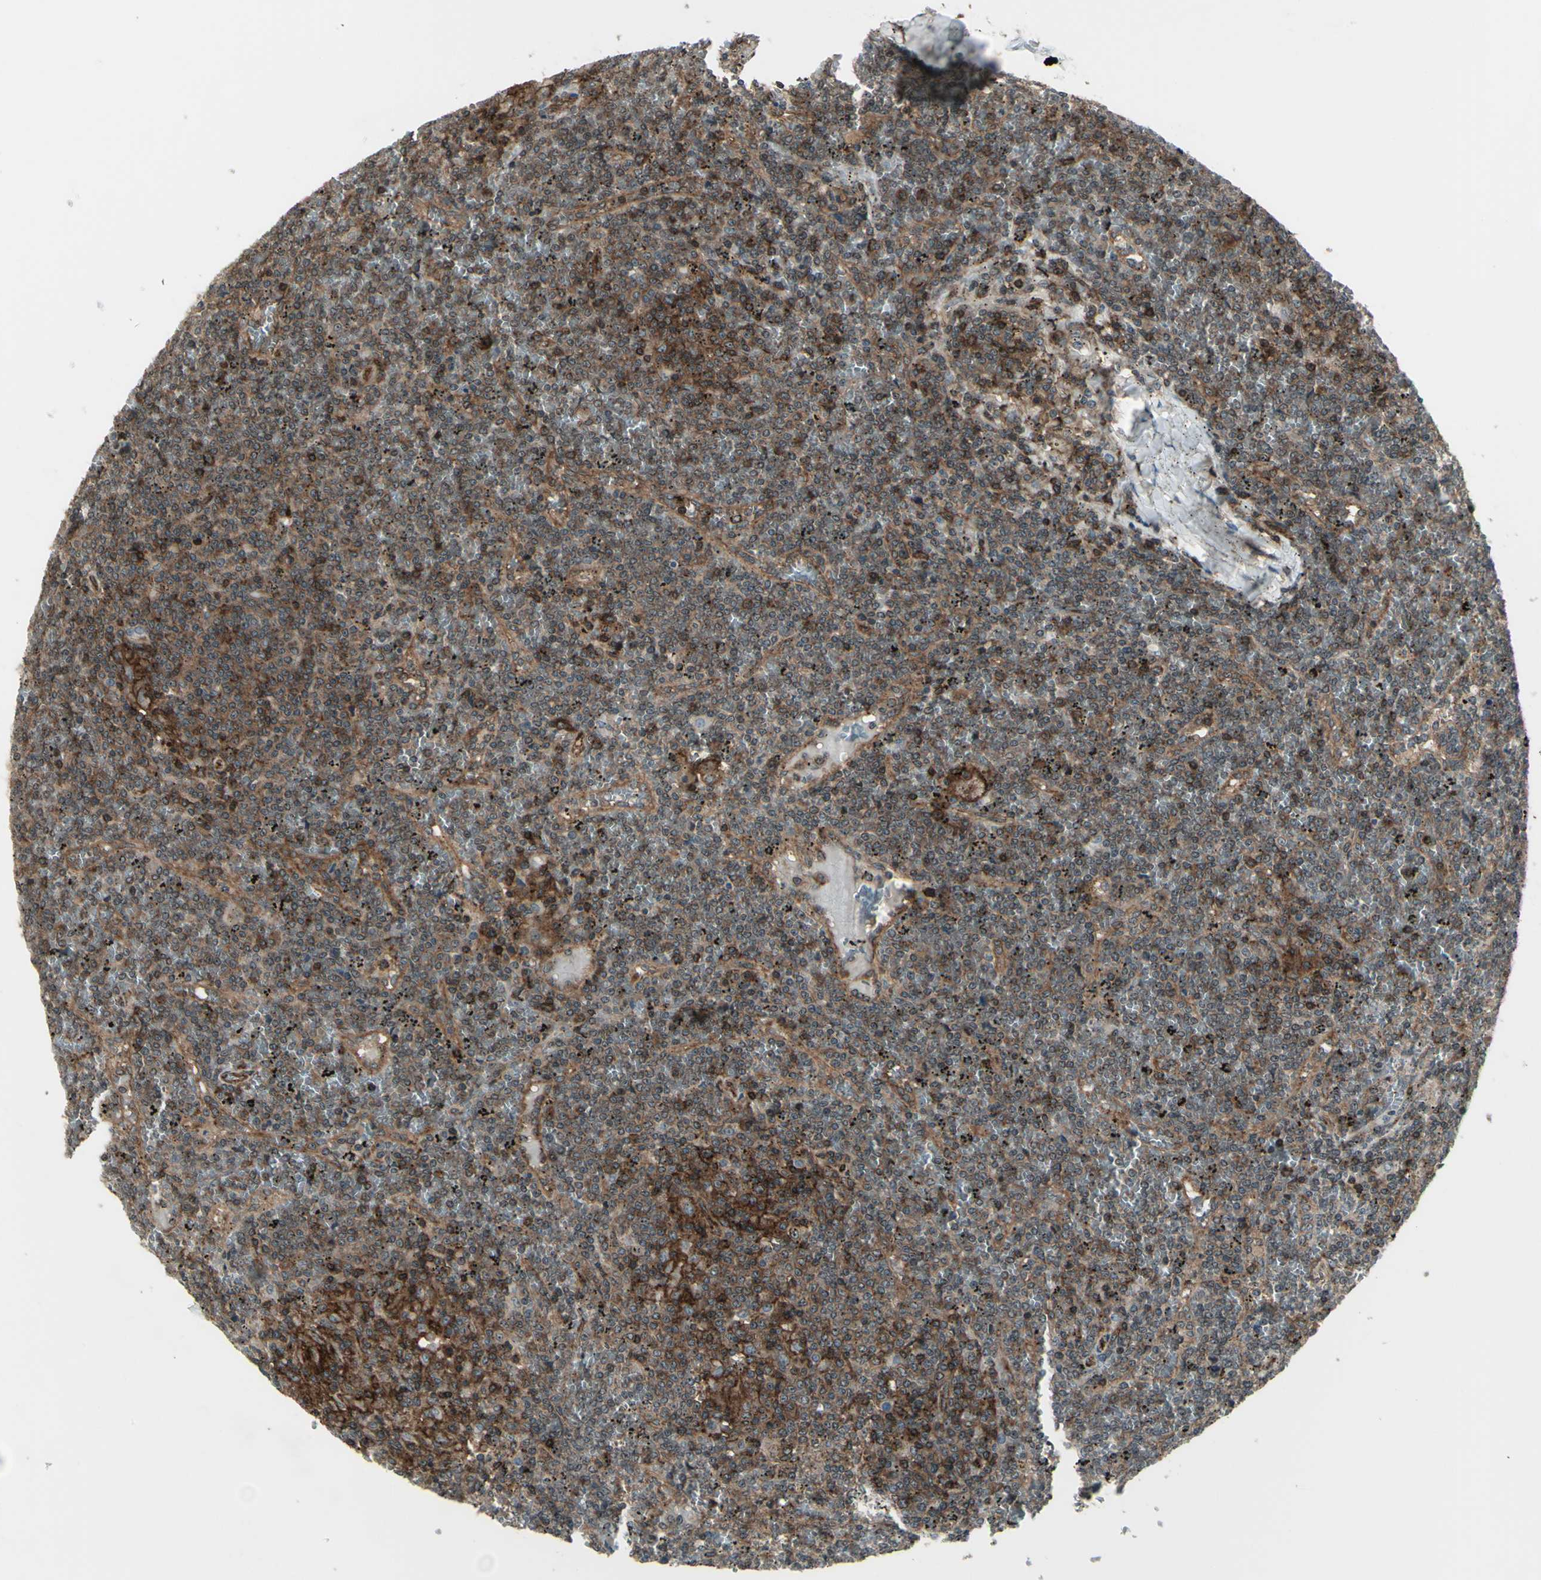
{"staining": {"intensity": "moderate", "quantity": ">75%", "location": "cytoplasmic/membranous"}, "tissue": "lymphoma", "cell_type": "Tumor cells", "image_type": "cancer", "snomed": [{"axis": "morphology", "description": "Malignant lymphoma, non-Hodgkin's type, Low grade"}, {"axis": "topography", "description": "Spleen"}], "caption": "The immunohistochemical stain shows moderate cytoplasmic/membranous positivity in tumor cells of lymphoma tissue.", "gene": "FXYD5", "patient": {"sex": "female", "age": 19}}